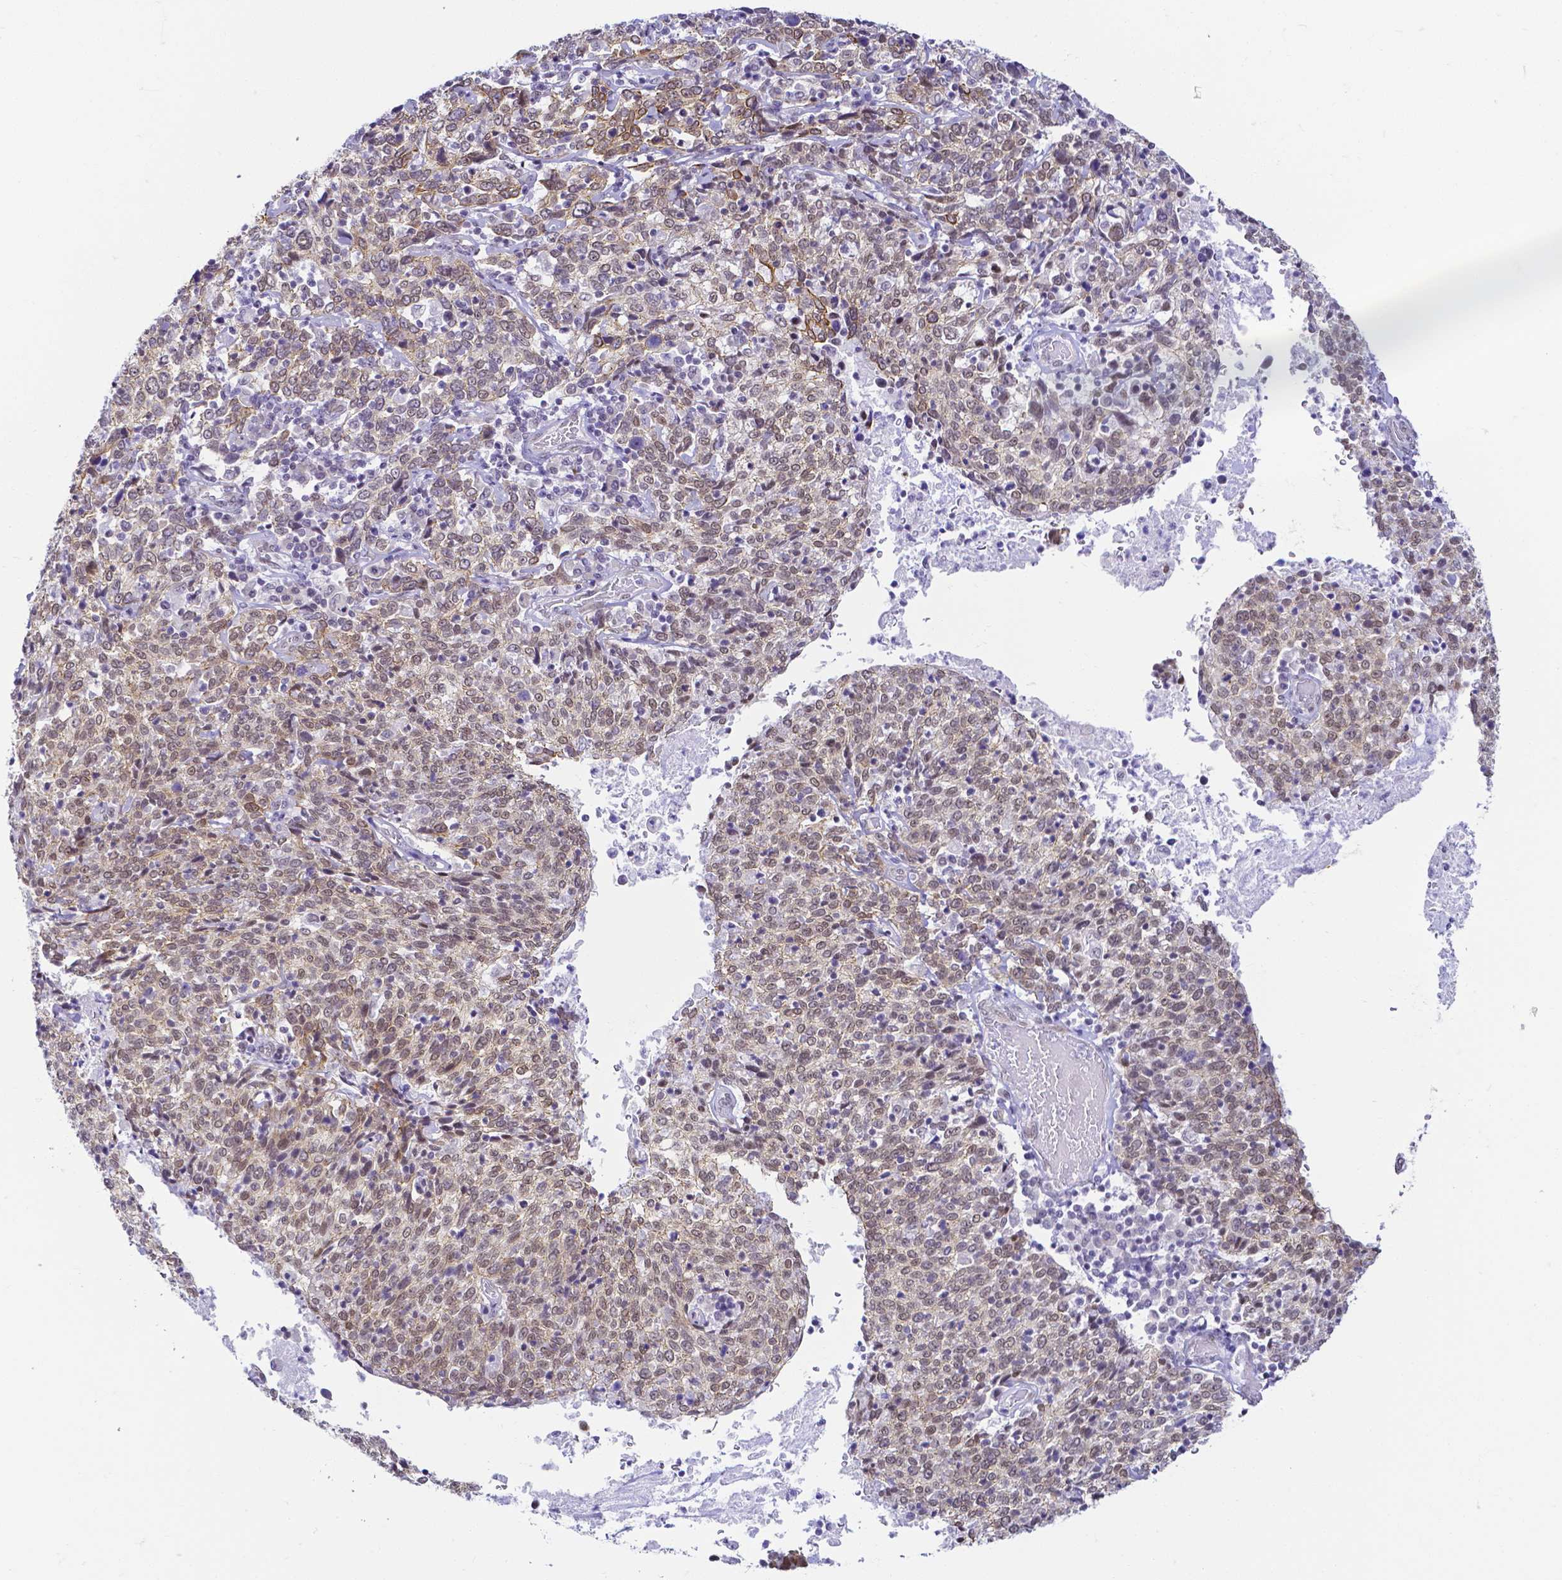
{"staining": {"intensity": "moderate", "quantity": ">75%", "location": "nuclear"}, "tissue": "cervical cancer", "cell_type": "Tumor cells", "image_type": "cancer", "snomed": [{"axis": "morphology", "description": "Squamous cell carcinoma, NOS"}, {"axis": "topography", "description": "Cervix"}], "caption": "A brown stain labels moderate nuclear positivity of a protein in cervical squamous cell carcinoma tumor cells.", "gene": "FAM83G", "patient": {"sex": "female", "age": 46}}